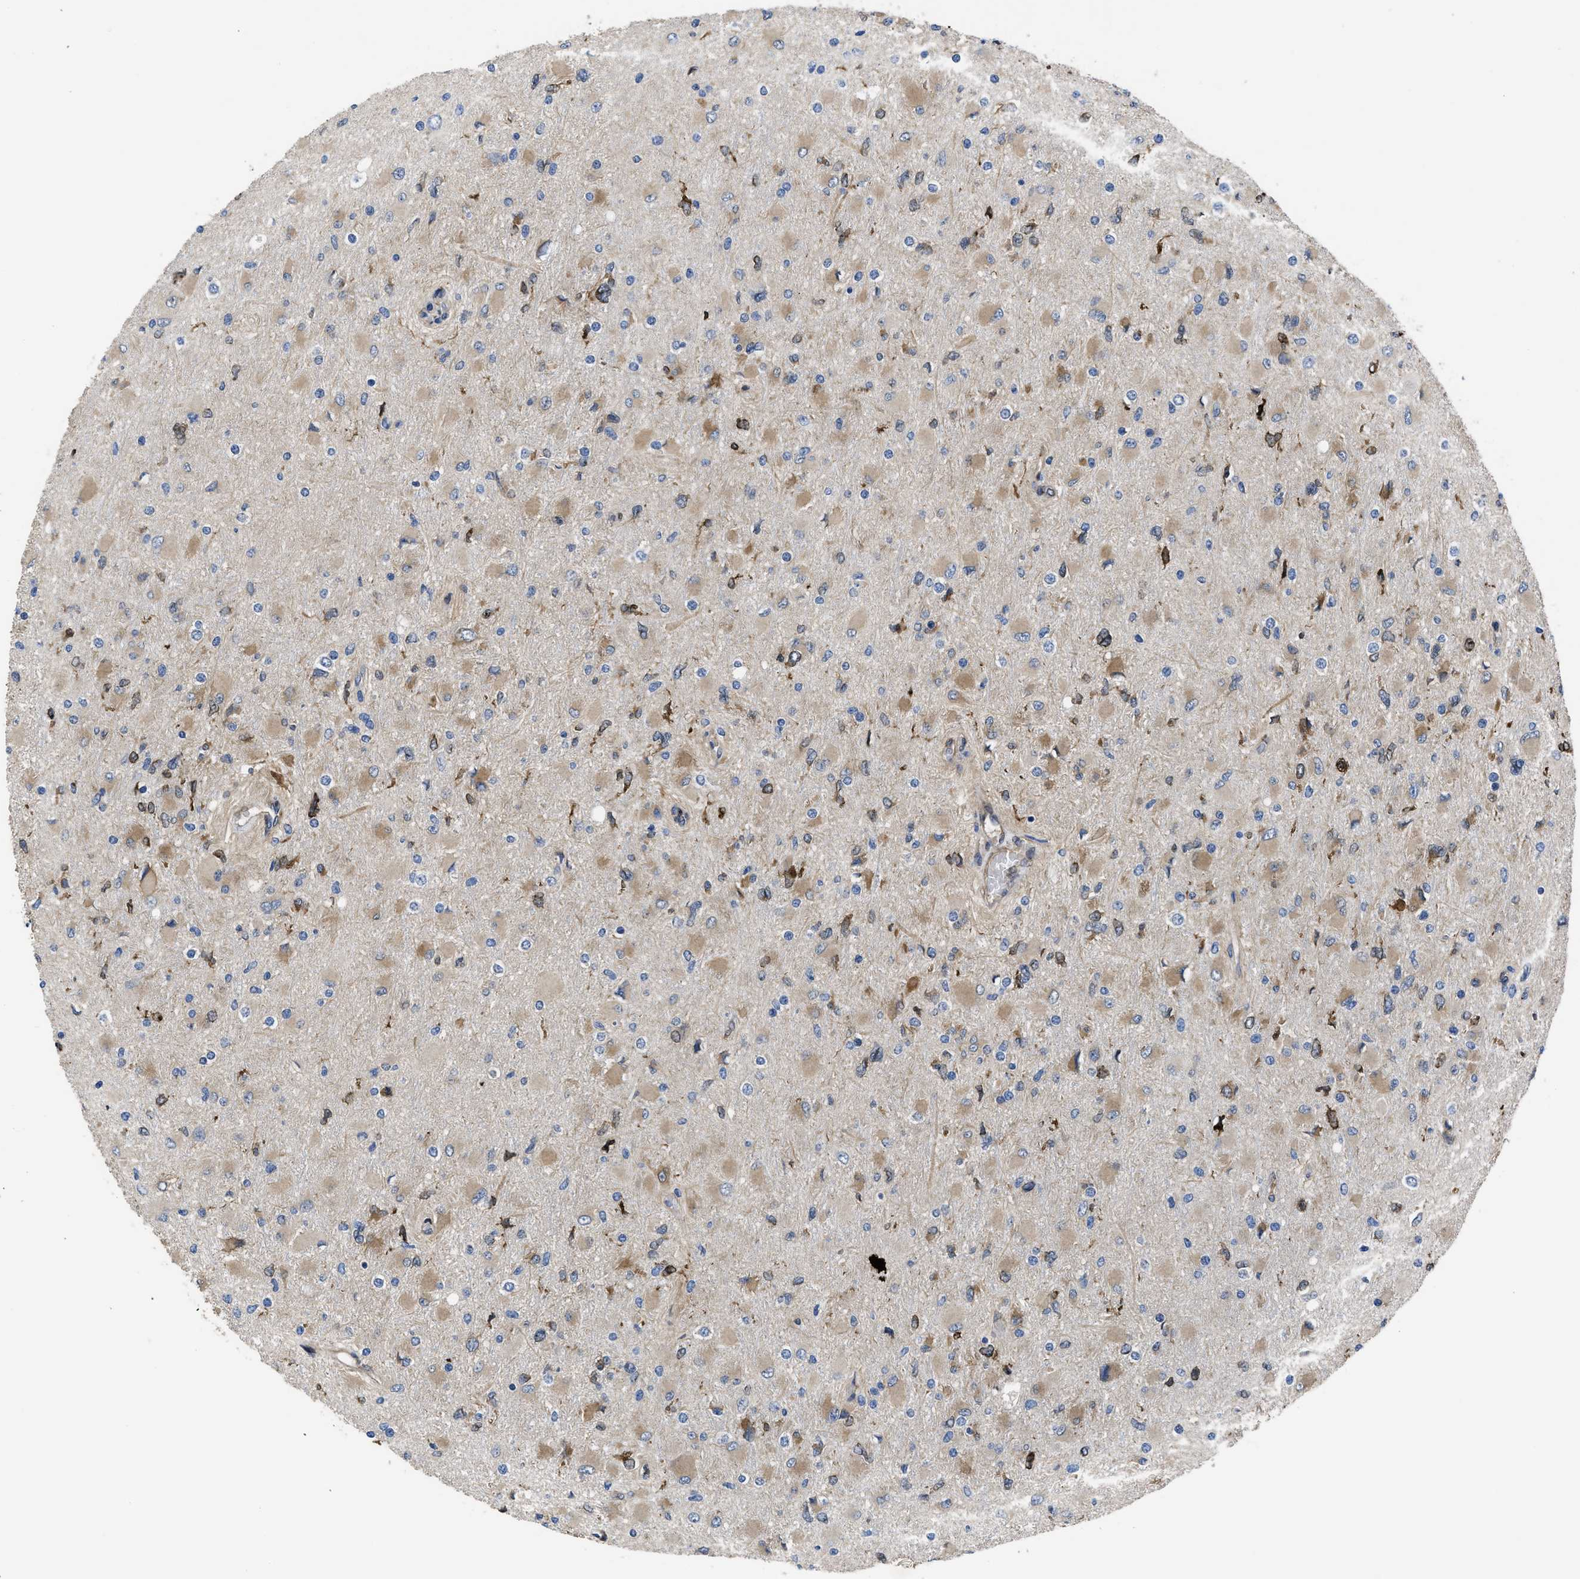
{"staining": {"intensity": "weak", "quantity": ">75%", "location": "cytoplasmic/membranous"}, "tissue": "glioma", "cell_type": "Tumor cells", "image_type": "cancer", "snomed": [{"axis": "morphology", "description": "Glioma, malignant, High grade"}, {"axis": "topography", "description": "Cerebral cortex"}], "caption": "Protein expression analysis of glioma displays weak cytoplasmic/membranous staining in about >75% of tumor cells.", "gene": "SQLE", "patient": {"sex": "female", "age": 36}}